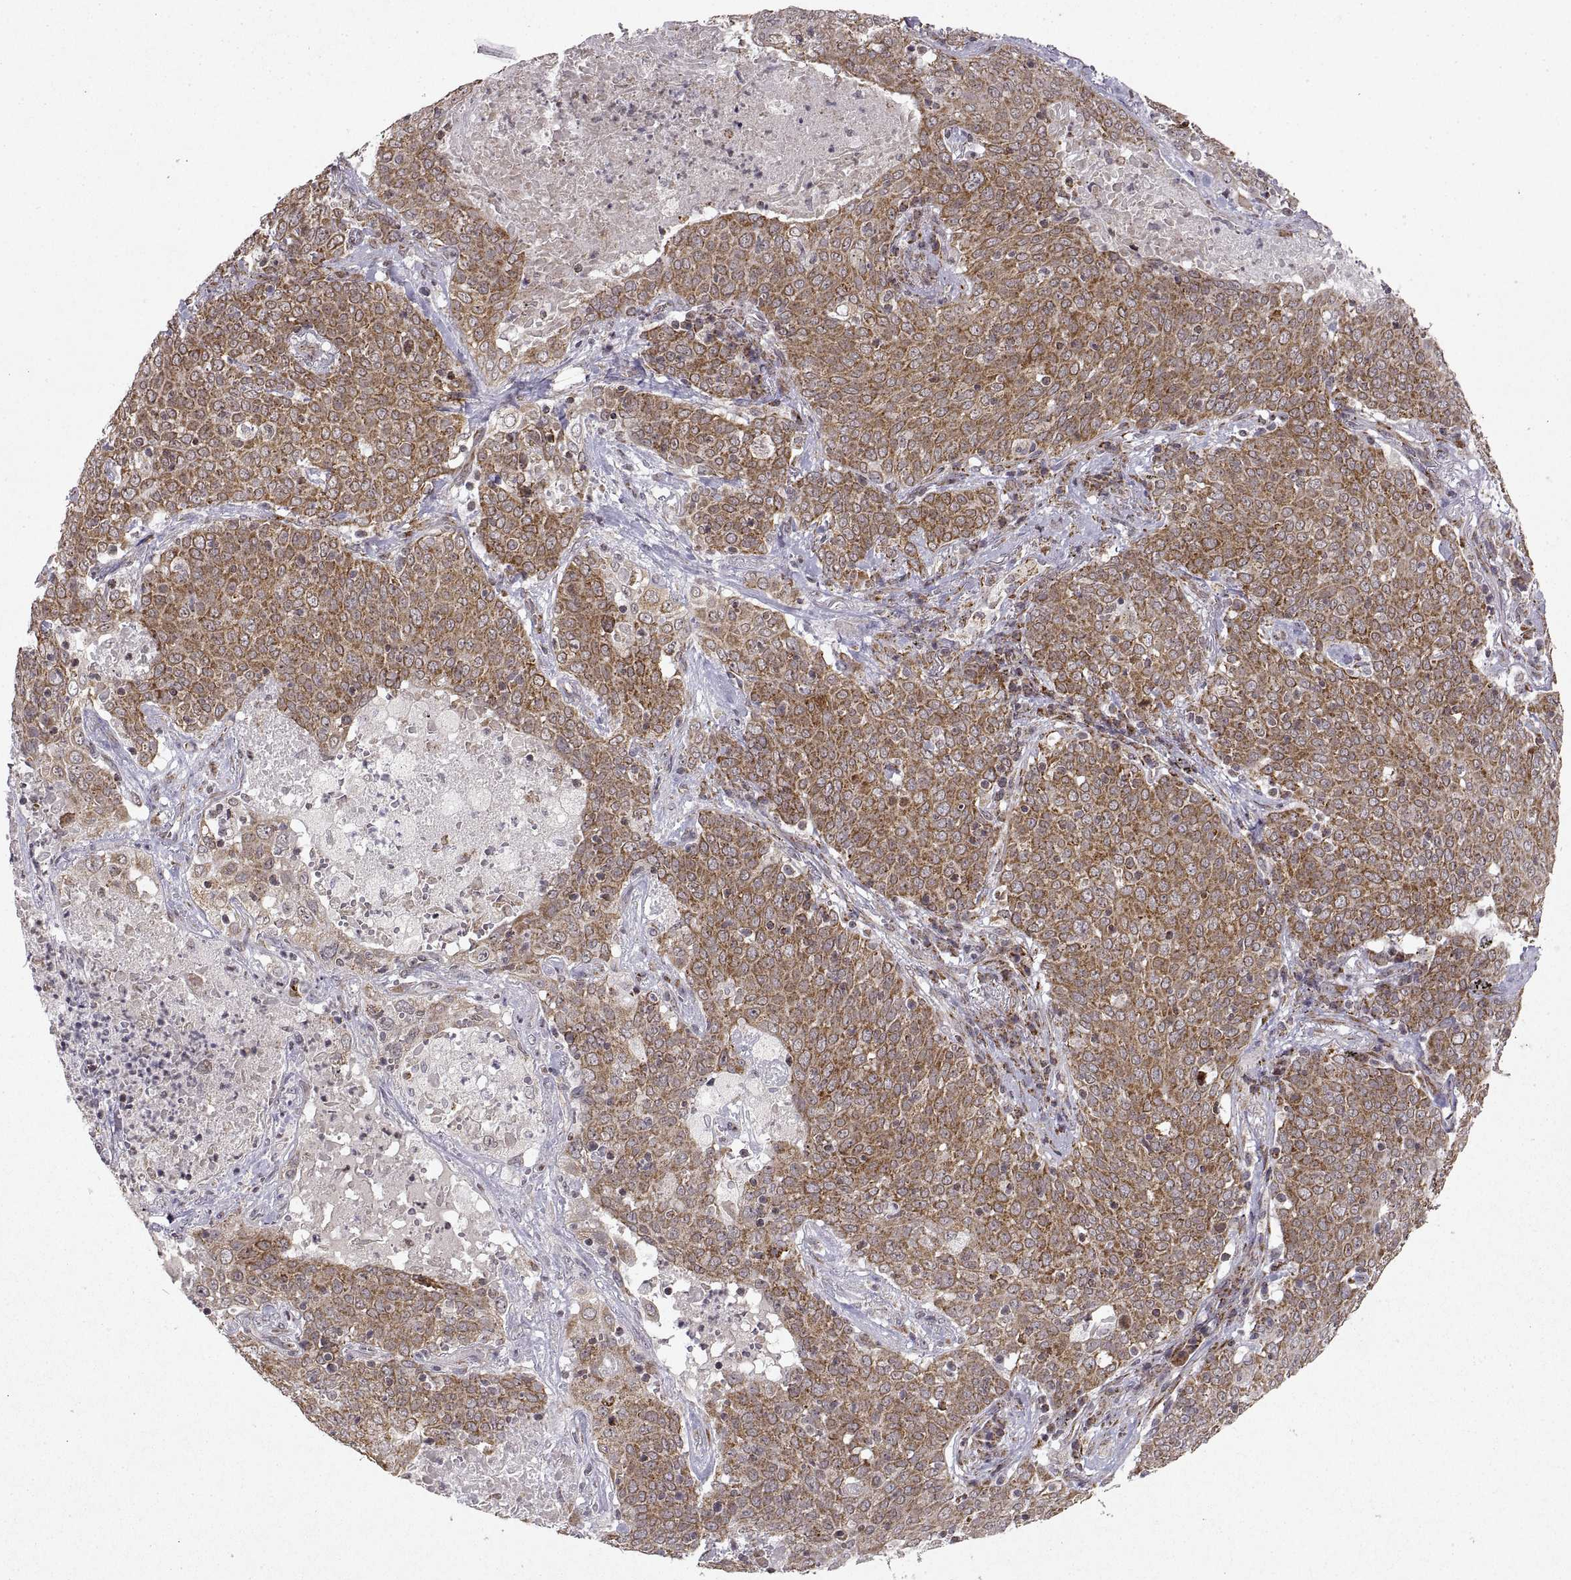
{"staining": {"intensity": "moderate", "quantity": ">75%", "location": "cytoplasmic/membranous"}, "tissue": "lung cancer", "cell_type": "Tumor cells", "image_type": "cancer", "snomed": [{"axis": "morphology", "description": "Squamous cell carcinoma, NOS"}, {"axis": "topography", "description": "Lung"}], "caption": "Immunohistochemical staining of human lung cancer (squamous cell carcinoma) displays moderate cytoplasmic/membranous protein staining in about >75% of tumor cells.", "gene": "MANBAL", "patient": {"sex": "male", "age": 82}}